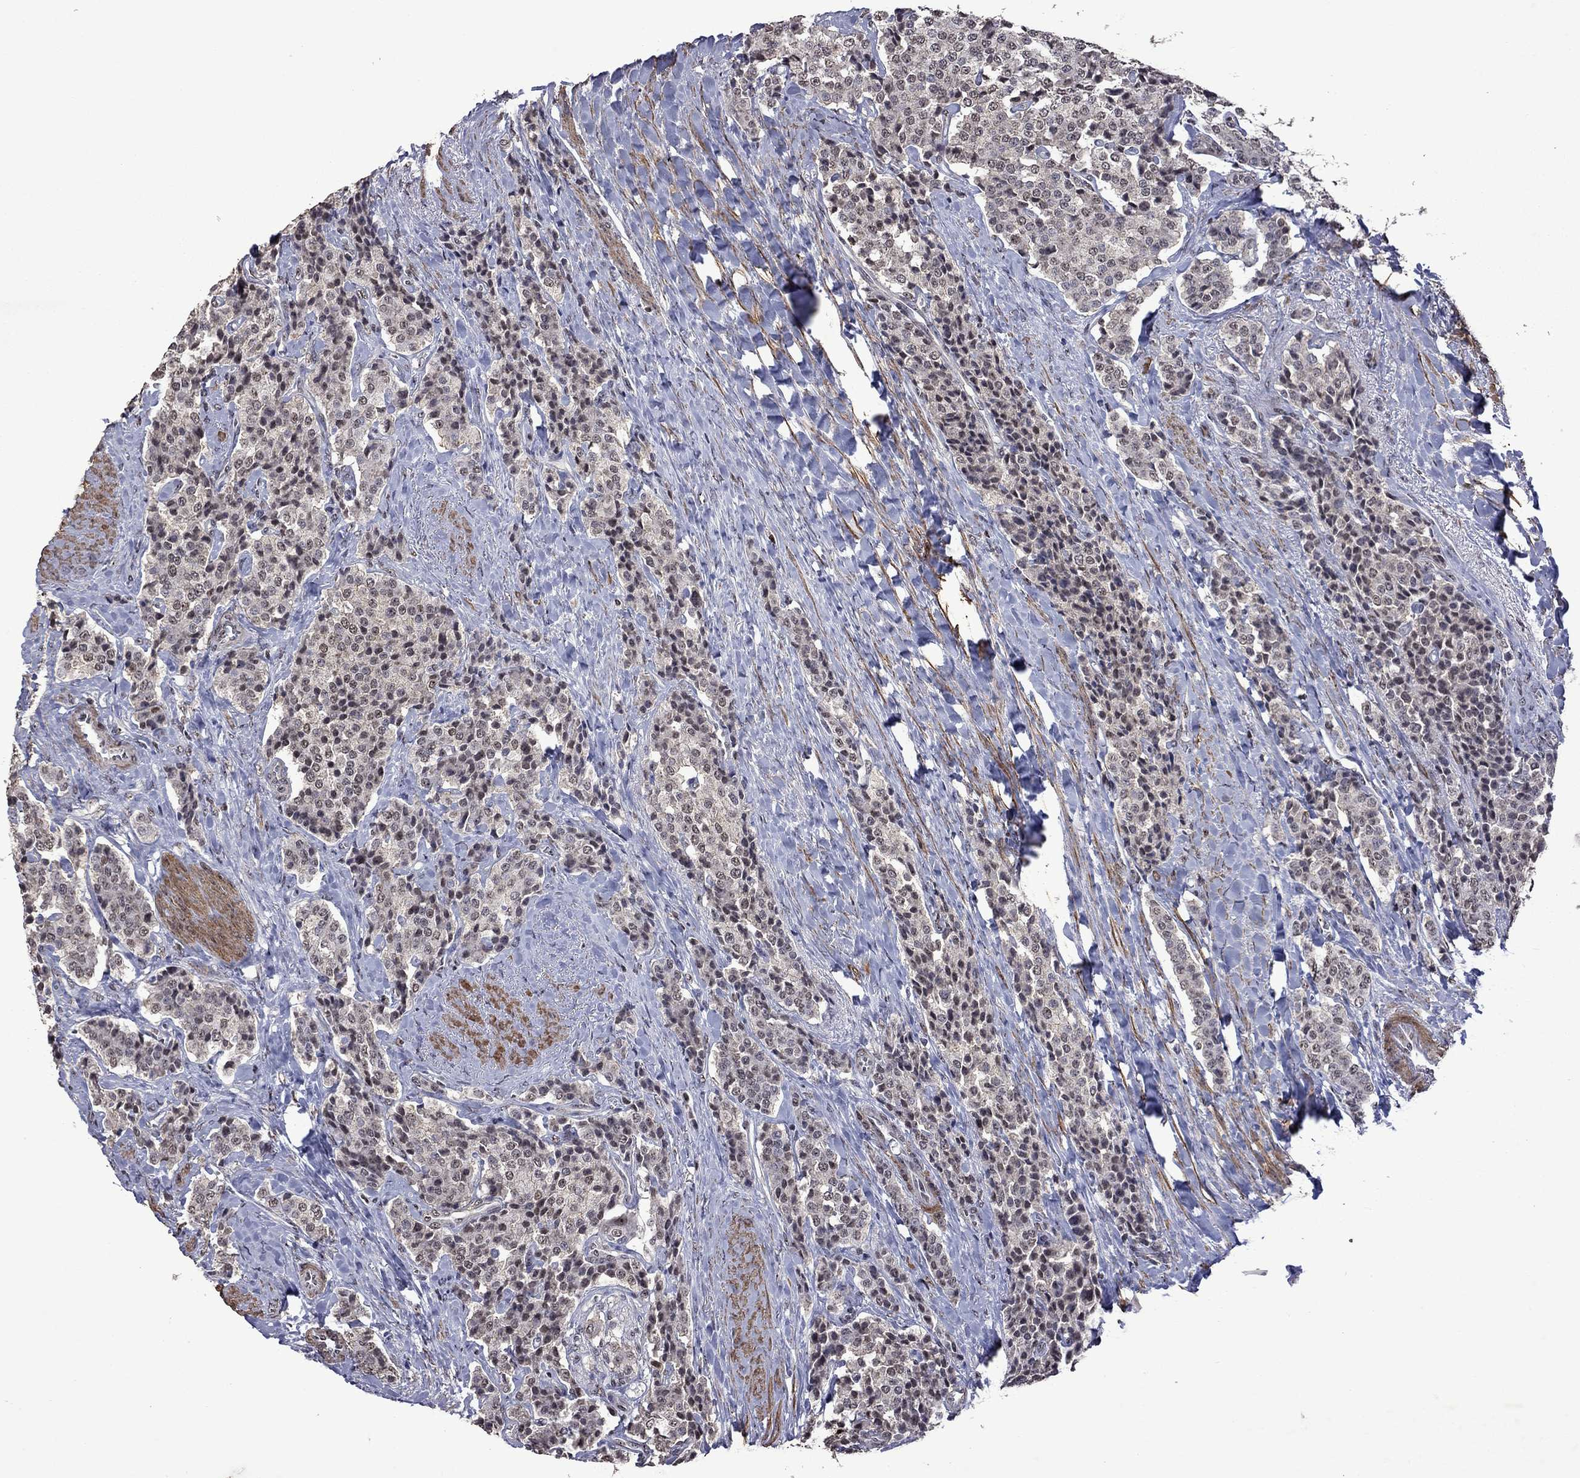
{"staining": {"intensity": "negative", "quantity": "none", "location": "none"}, "tissue": "carcinoid", "cell_type": "Tumor cells", "image_type": "cancer", "snomed": [{"axis": "morphology", "description": "Carcinoid, malignant, NOS"}, {"axis": "topography", "description": "Small intestine"}], "caption": "Immunohistochemical staining of human malignant carcinoid displays no significant staining in tumor cells.", "gene": "SPOUT1", "patient": {"sex": "female", "age": 58}}